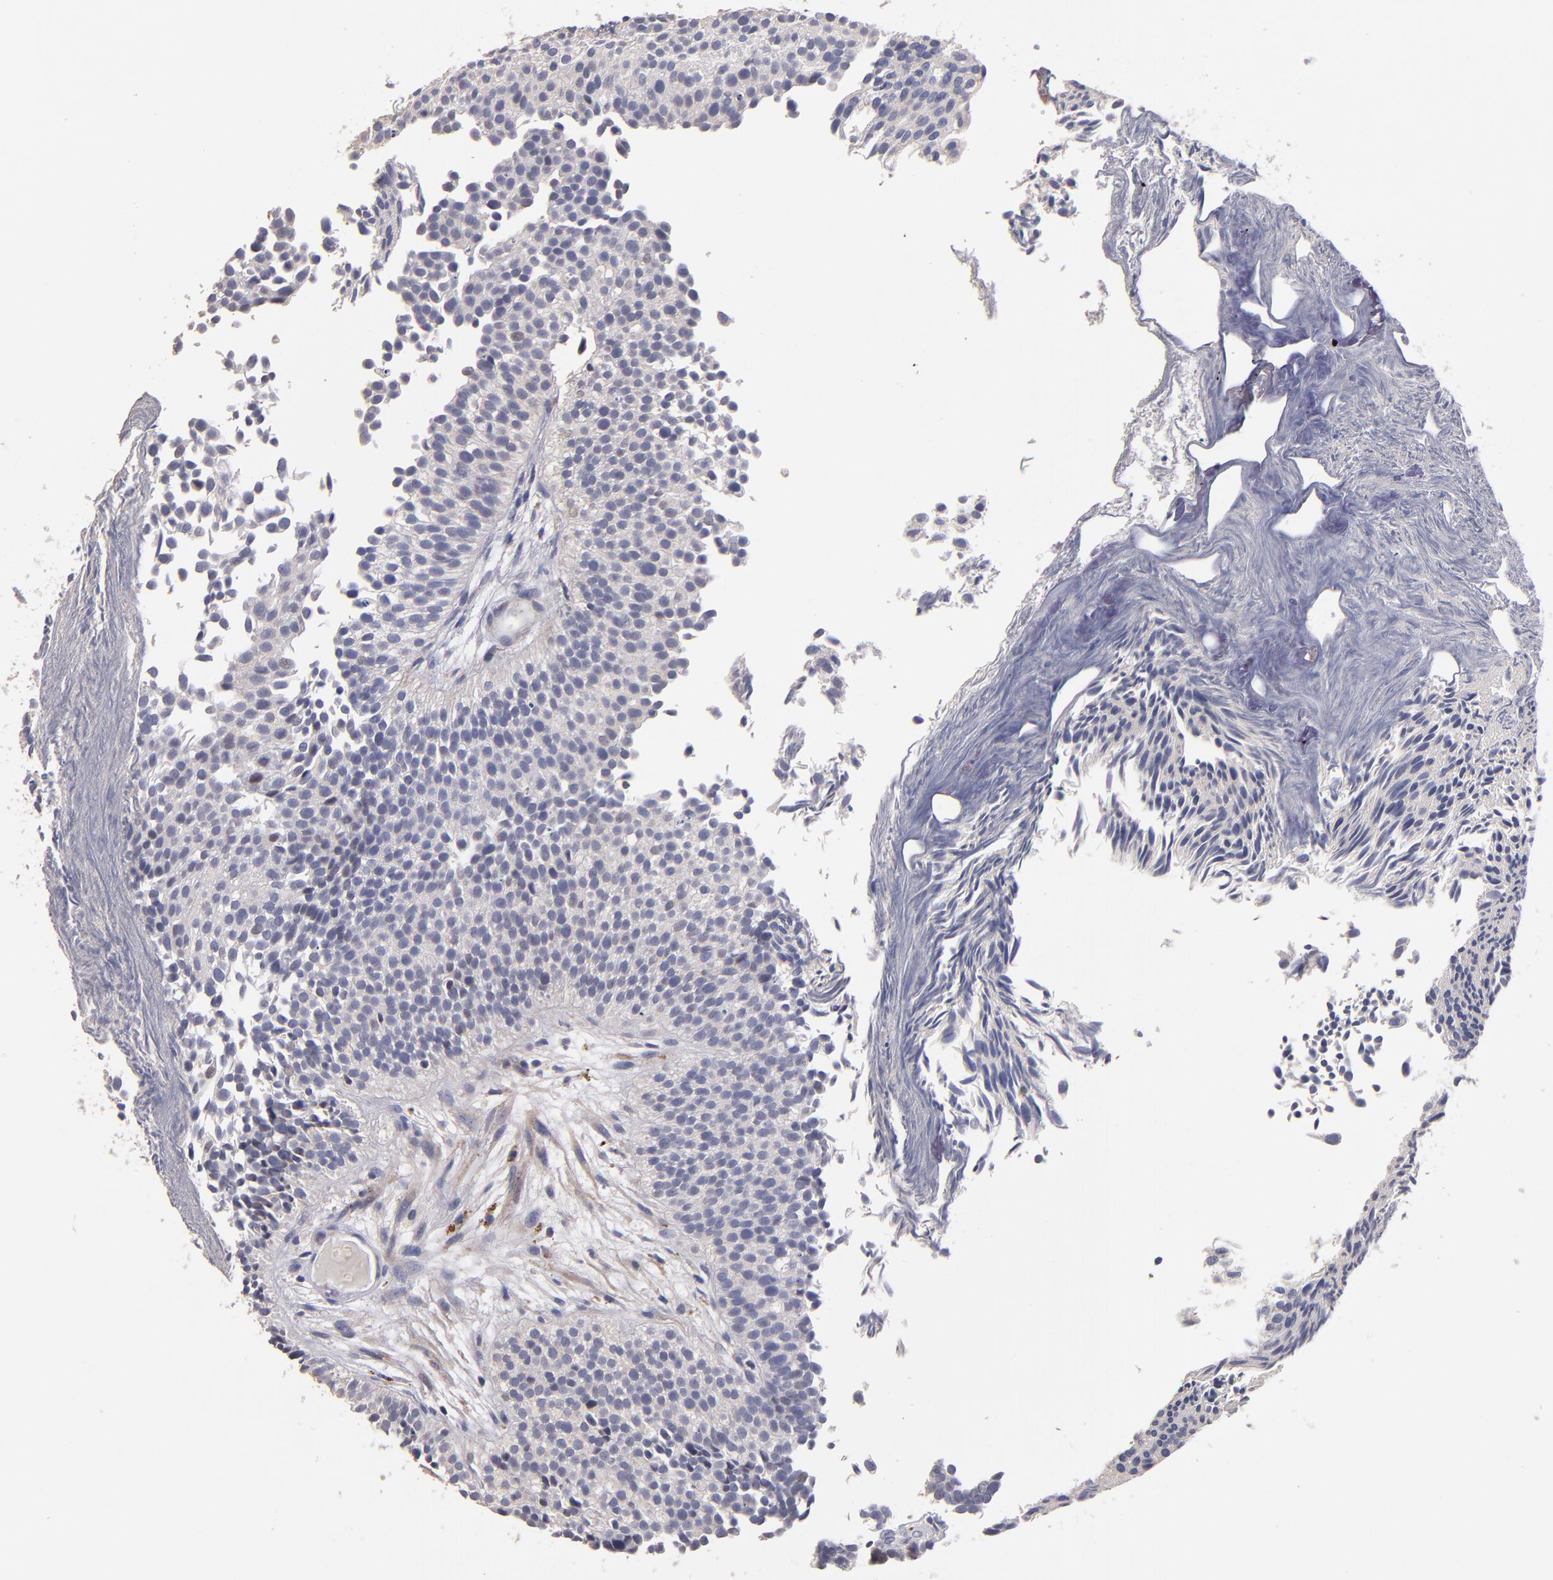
{"staining": {"intensity": "weak", "quantity": "<25%", "location": "cytoplasmic/membranous"}, "tissue": "urothelial cancer", "cell_type": "Tumor cells", "image_type": "cancer", "snomed": [{"axis": "morphology", "description": "Urothelial carcinoma, Low grade"}, {"axis": "topography", "description": "Urinary bladder"}], "caption": "High power microscopy photomicrograph of an IHC histopathology image of low-grade urothelial carcinoma, revealing no significant staining in tumor cells.", "gene": "MAGEE1", "patient": {"sex": "male", "age": 84}}